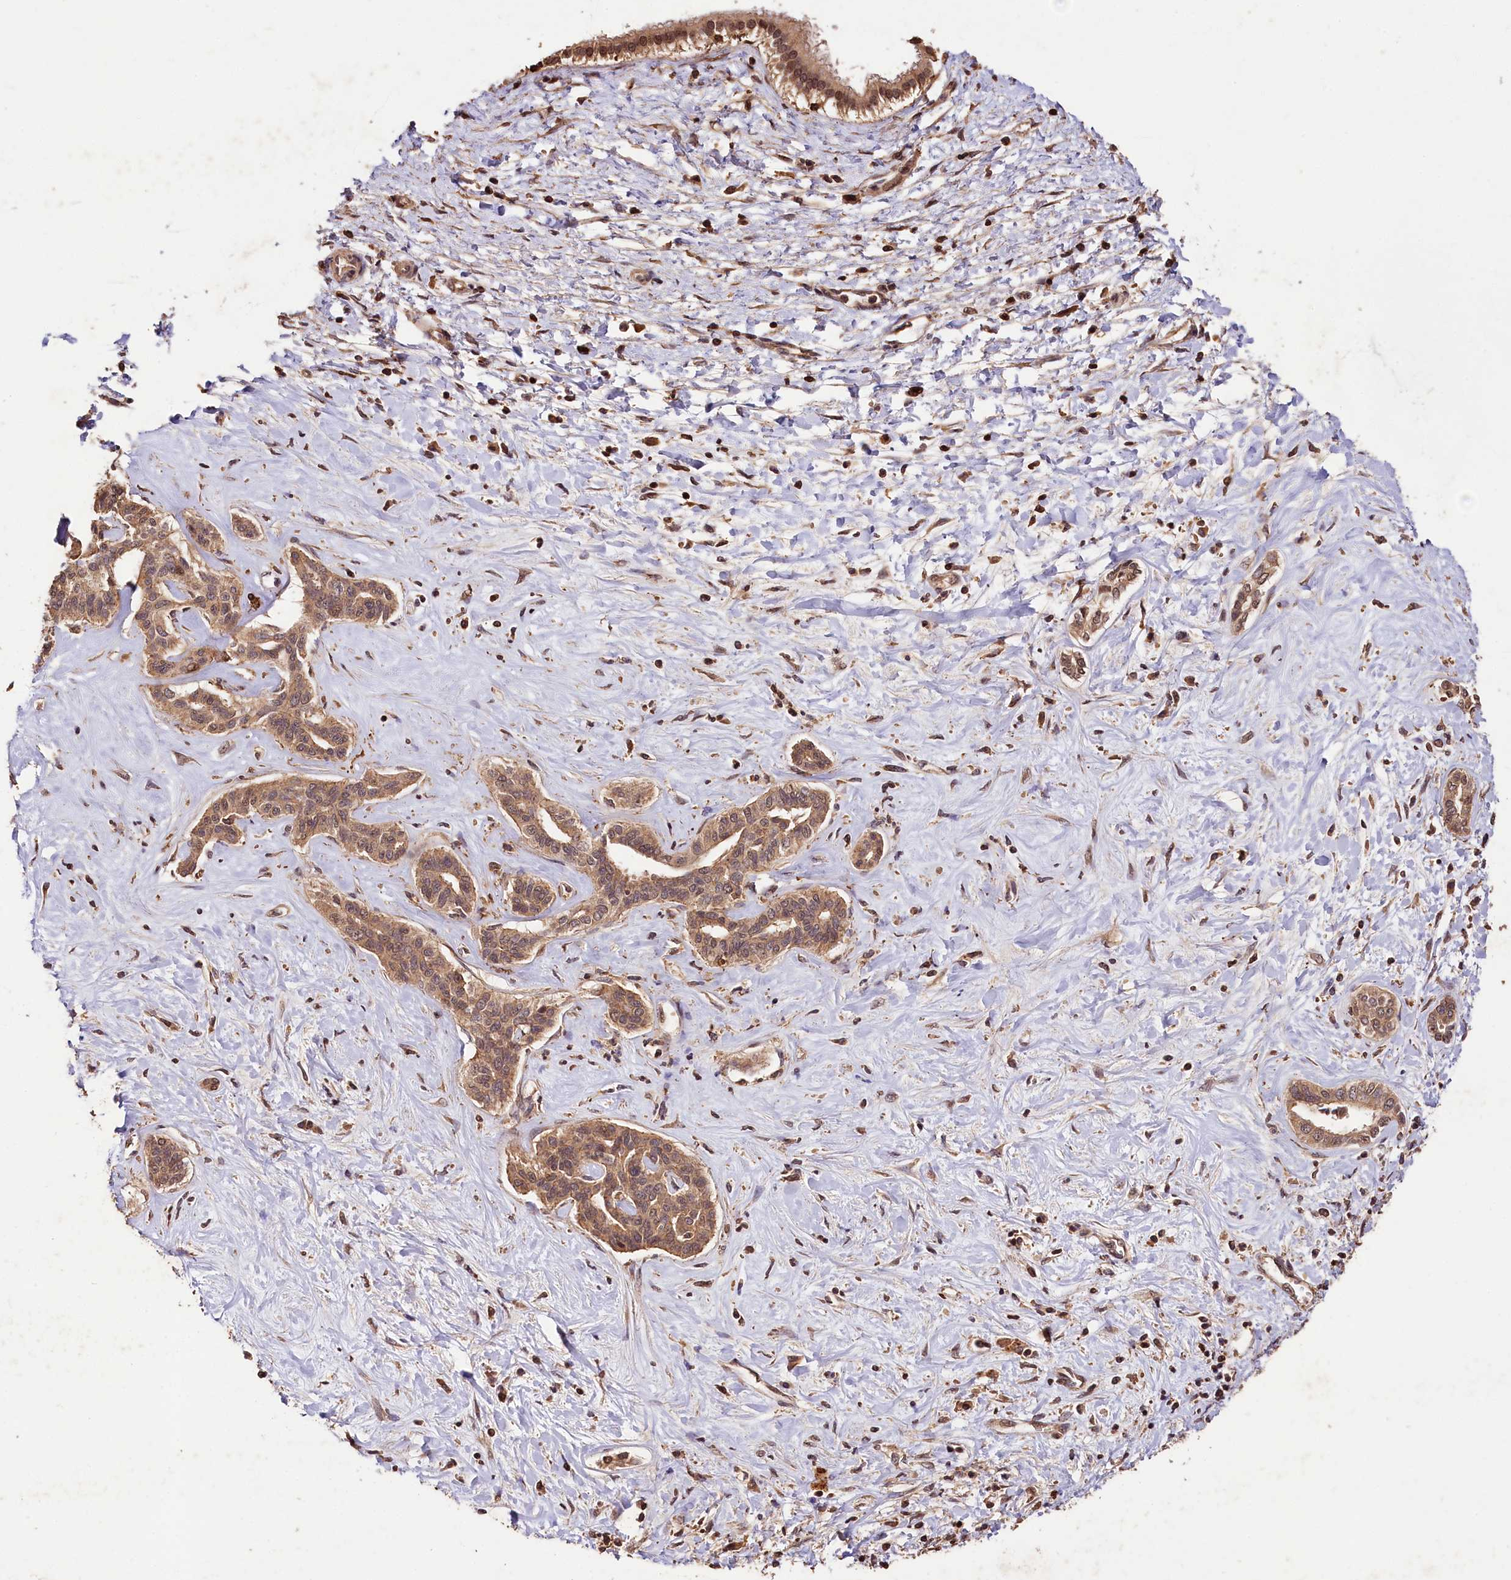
{"staining": {"intensity": "weak", "quantity": ">75%", "location": "cytoplasmic/membranous,nuclear"}, "tissue": "liver cancer", "cell_type": "Tumor cells", "image_type": "cancer", "snomed": [{"axis": "morphology", "description": "Cholangiocarcinoma"}, {"axis": "topography", "description": "Liver"}], "caption": "Cholangiocarcinoma (liver) tissue exhibits weak cytoplasmic/membranous and nuclear staining in about >75% of tumor cells, visualized by immunohistochemistry.", "gene": "KPTN", "patient": {"sex": "female", "age": 77}}